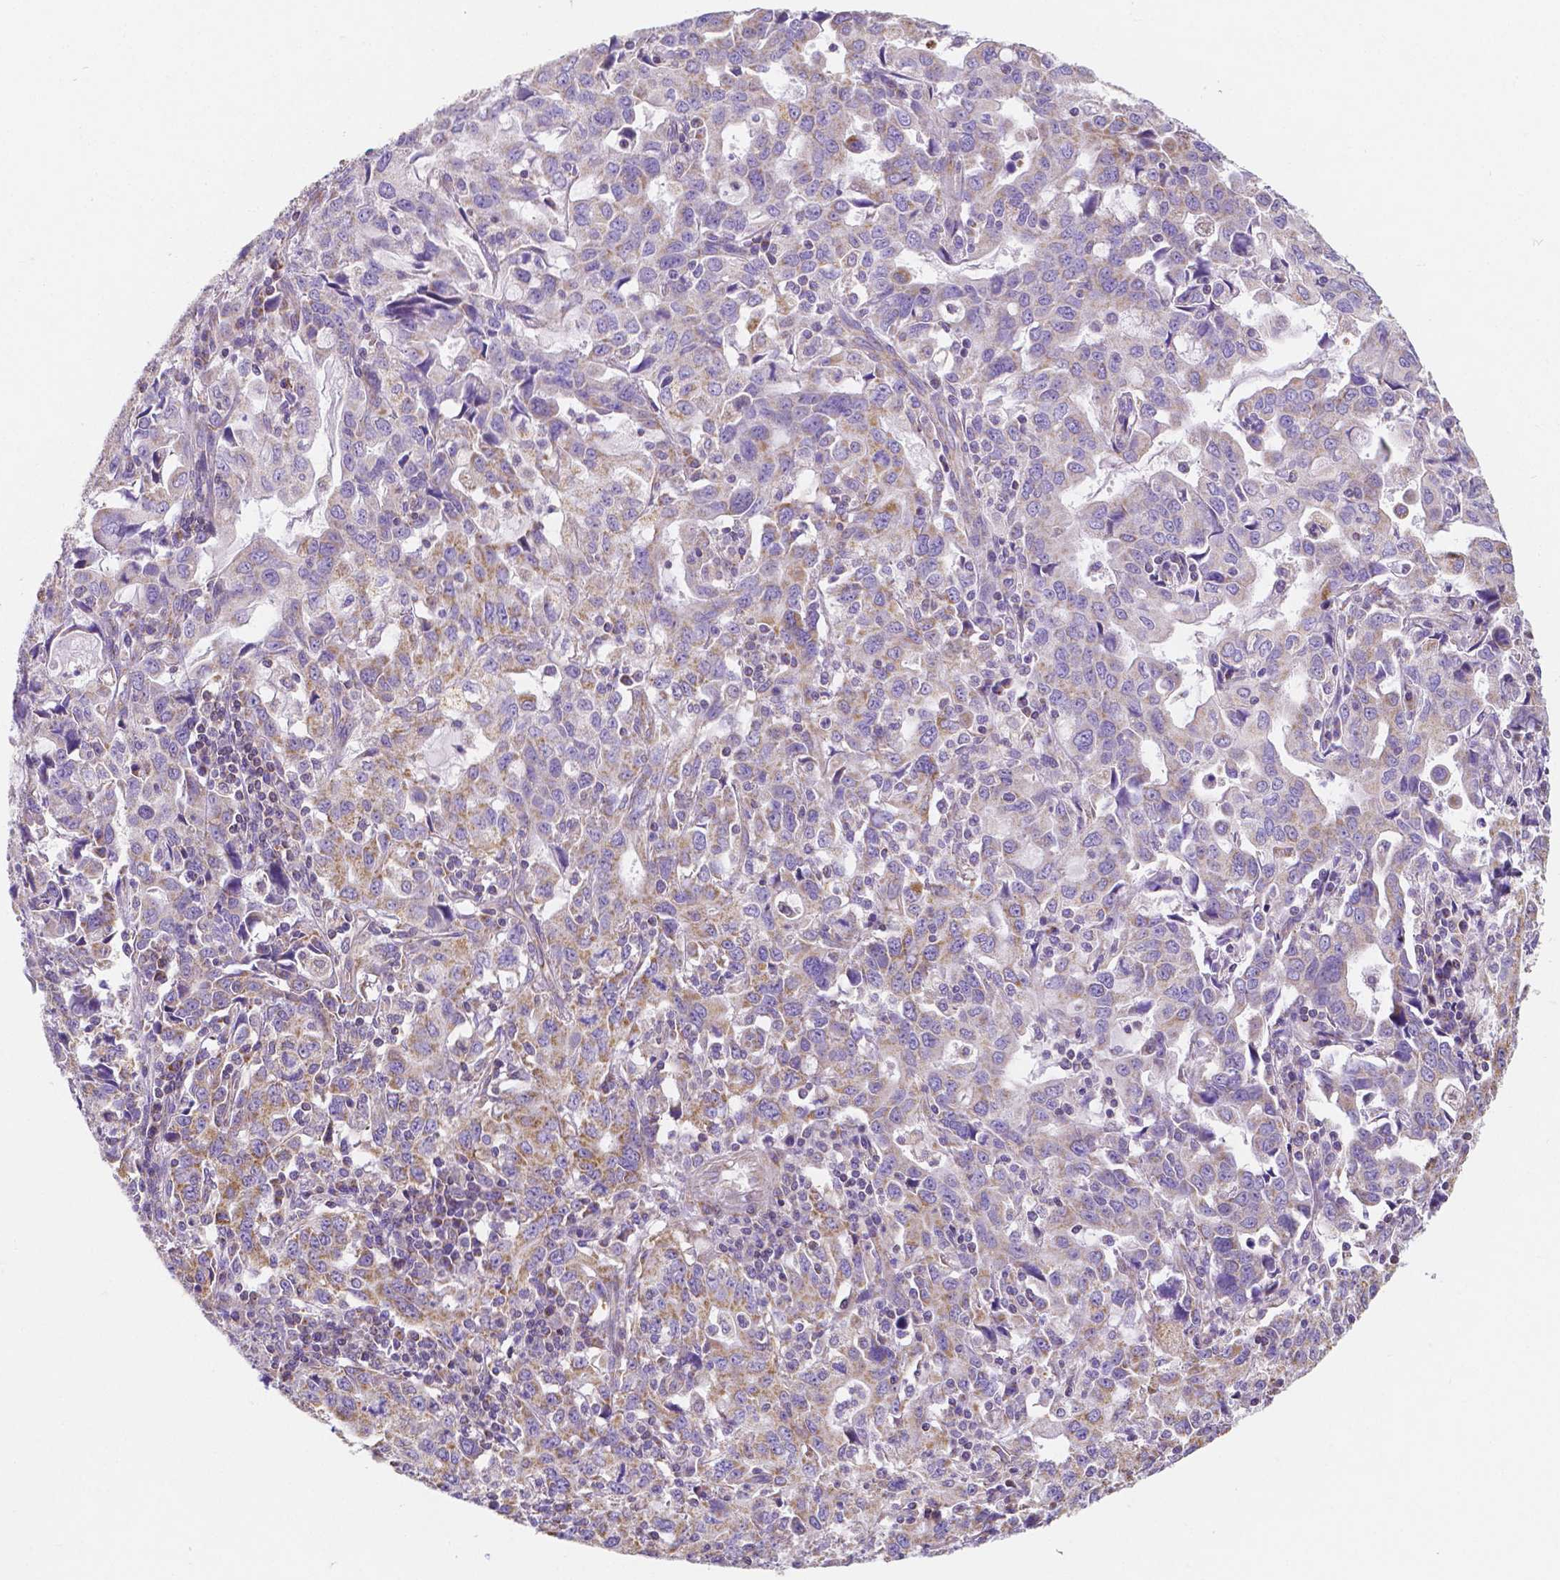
{"staining": {"intensity": "moderate", "quantity": ">75%", "location": "cytoplasmic/membranous"}, "tissue": "stomach cancer", "cell_type": "Tumor cells", "image_type": "cancer", "snomed": [{"axis": "morphology", "description": "Adenocarcinoma, NOS"}, {"axis": "topography", "description": "Stomach, upper"}], "caption": "Immunohistochemistry (IHC) staining of adenocarcinoma (stomach), which demonstrates medium levels of moderate cytoplasmic/membranous staining in approximately >75% of tumor cells indicating moderate cytoplasmic/membranous protein staining. The staining was performed using DAB (3,3'-diaminobenzidine) (brown) for protein detection and nuclei were counterstained in hematoxylin (blue).", "gene": "SGTB", "patient": {"sex": "male", "age": 85}}